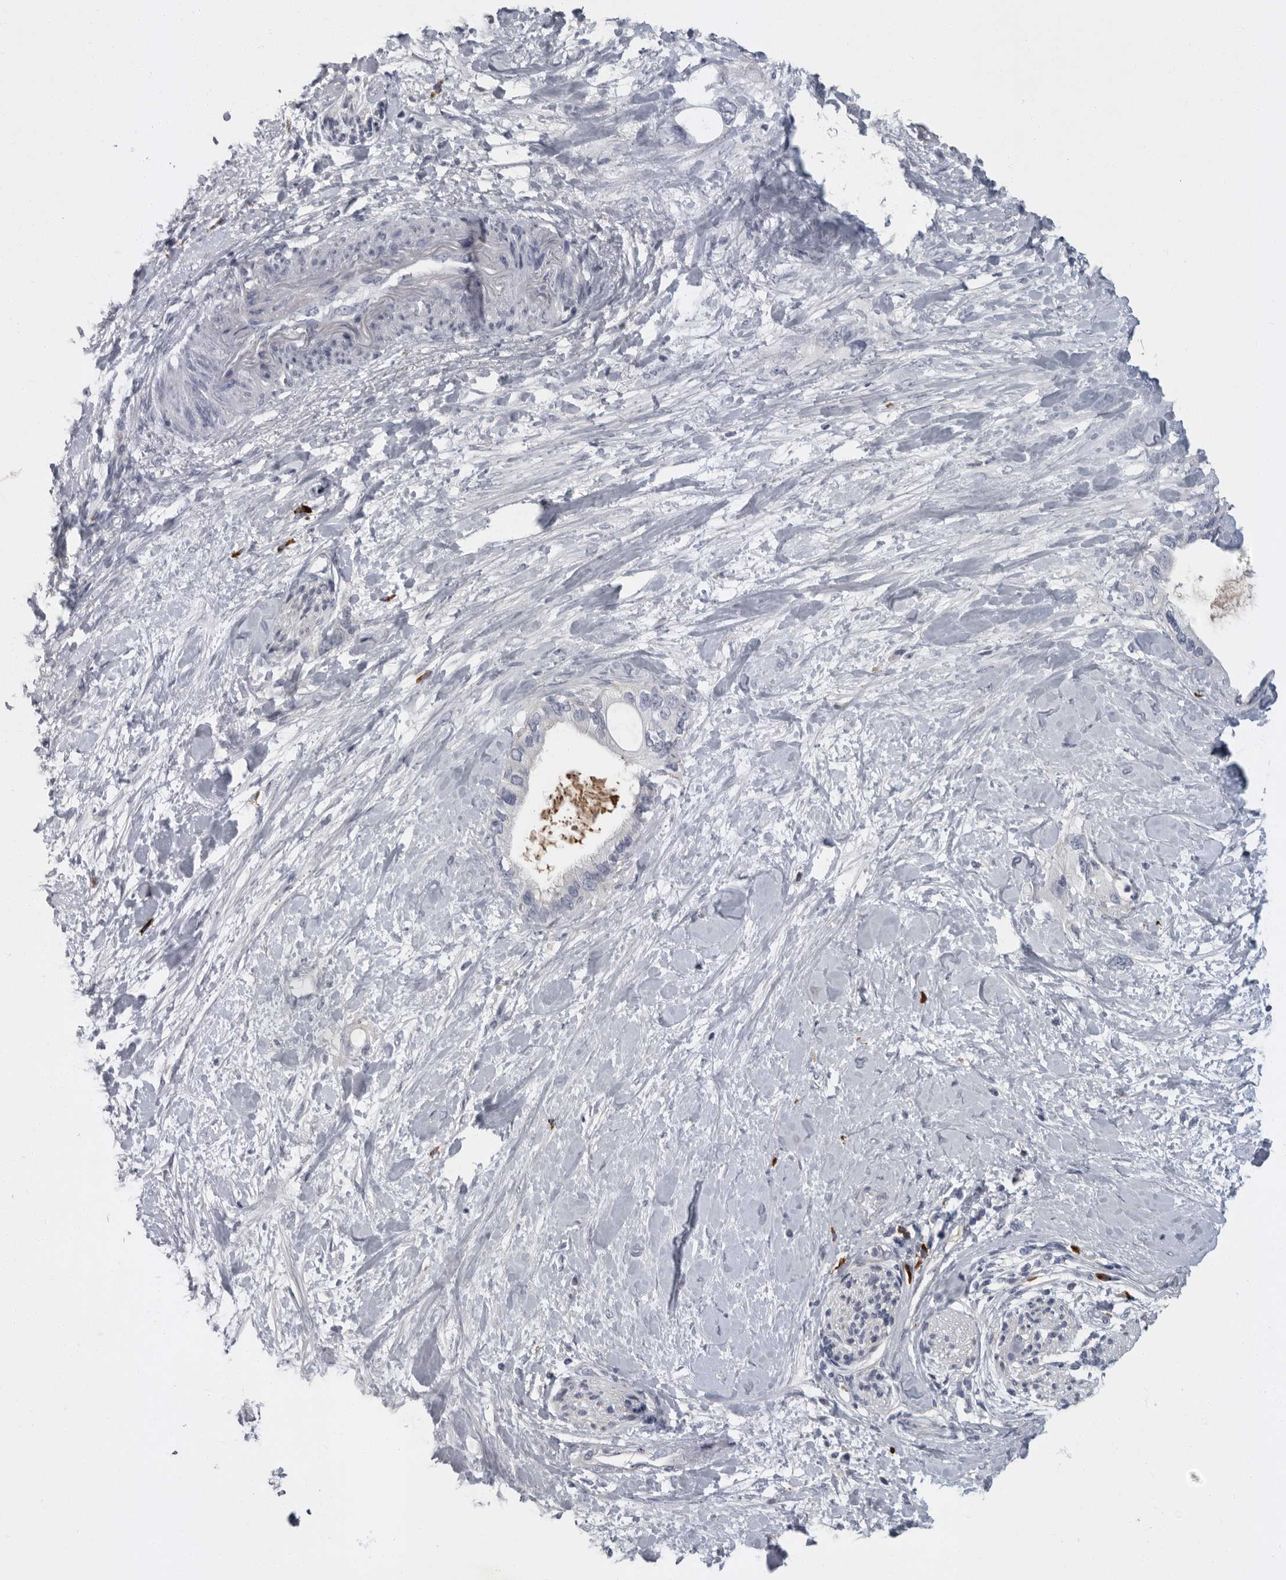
{"staining": {"intensity": "negative", "quantity": "none", "location": "none"}, "tissue": "pancreatic cancer", "cell_type": "Tumor cells", "image_type": "cancer", "snomed": [{"axis": "morphology", "description": "Adenocarcinoma, NOS"}, {"axis": "topography", "description": "Pancreas"}], "caption": "This is an immunohistochemistry image of human pancreatic adenocarcinoma. There is no staining in tumor cells.", "gene": "SLC25A39", "patient": {"sex": "female", "age": 56}}